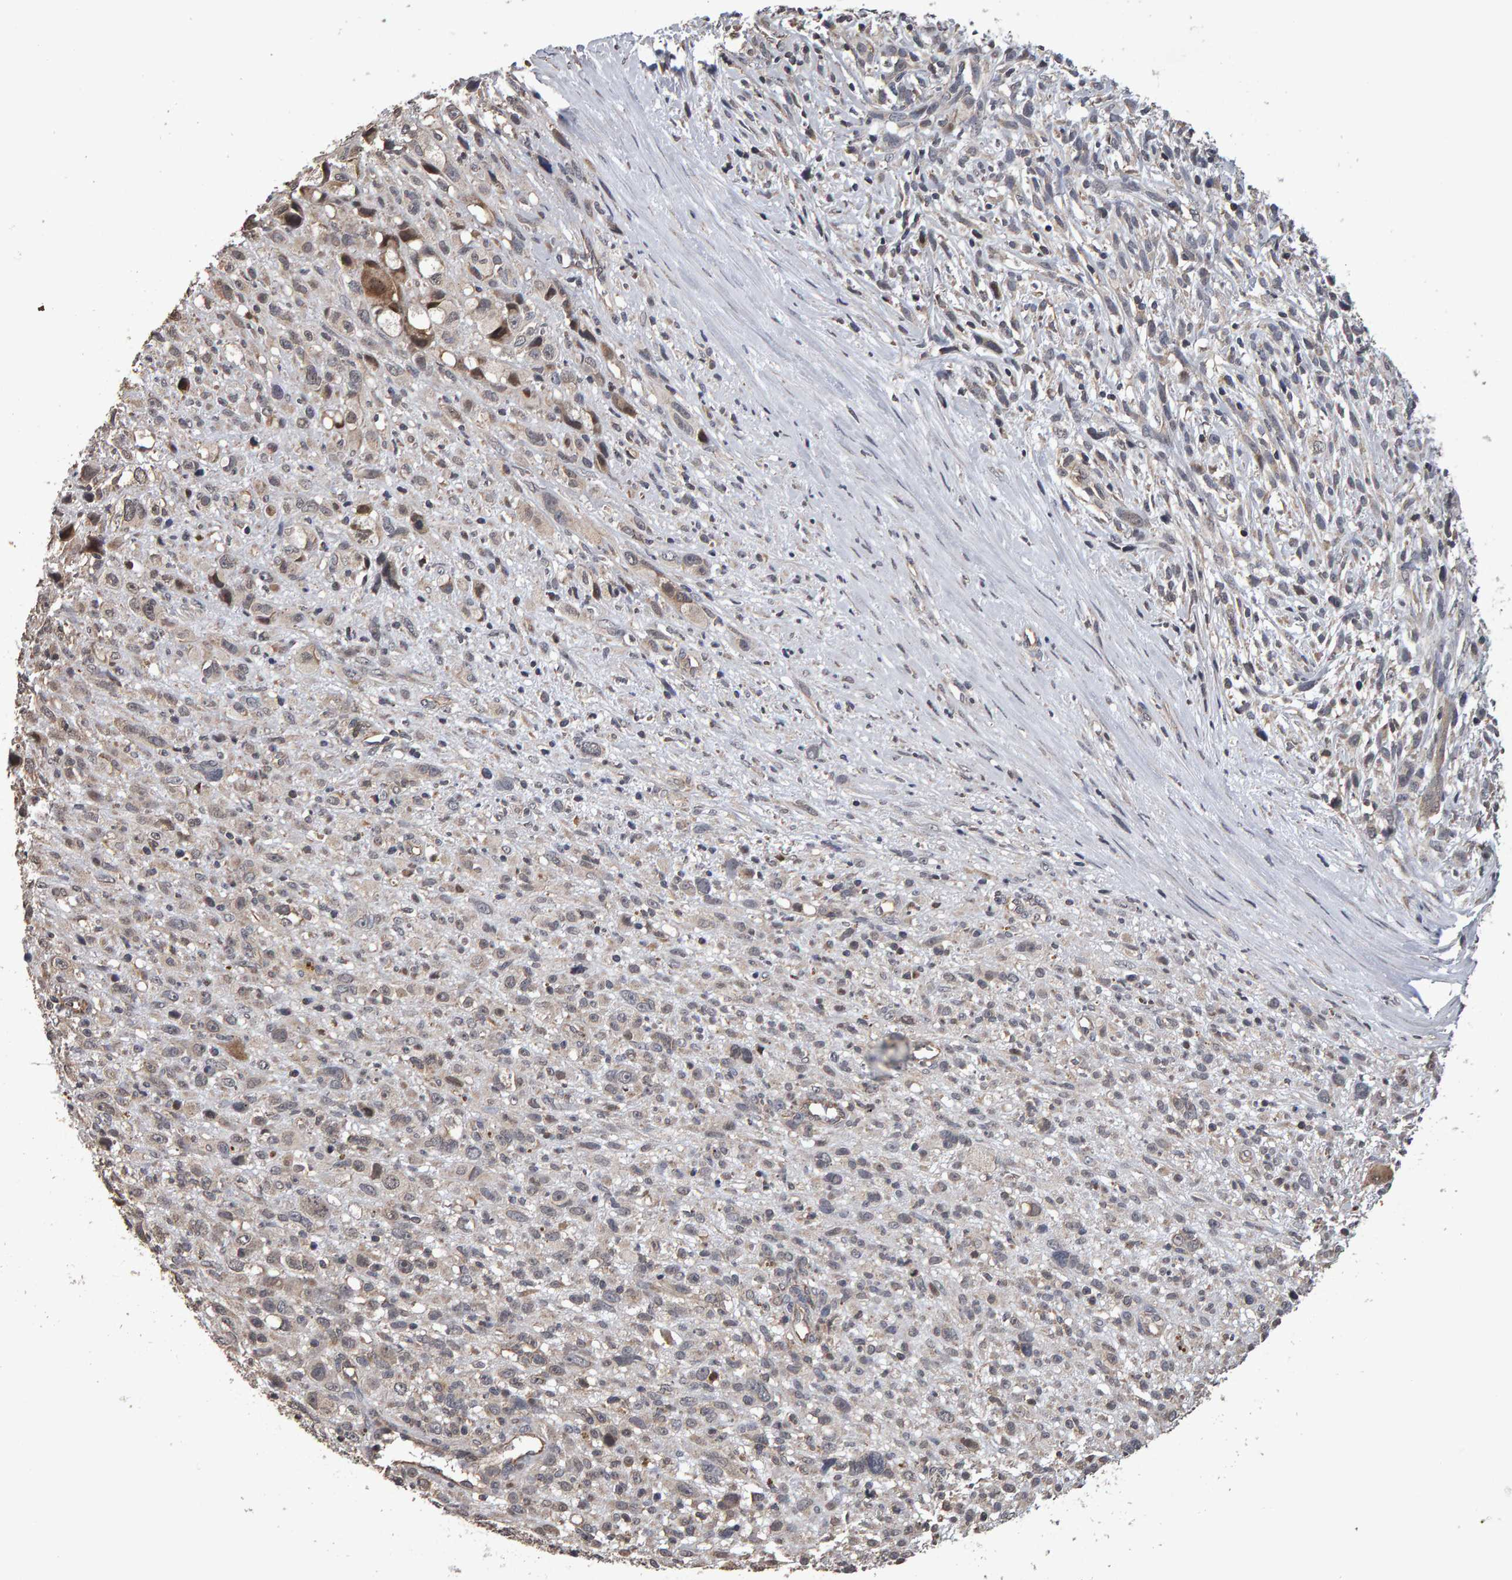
{"staining": {"intensity": "negative", "quantity": "none", "location": "none"}, "tissue": "melanoma", "cell_type": "Tumor cells", "image_type": "cancer", "snomed": [{"axis": "morphology", "description": "Malignant melanoma, NOS"}, {"axis": "topography", "description": "Skin"}], "caption": "Image shows no significant protein staining in tumor cells of malignant melanoma.", "gene": "COASY", "patient": {"sex": "female", "age": 55}}